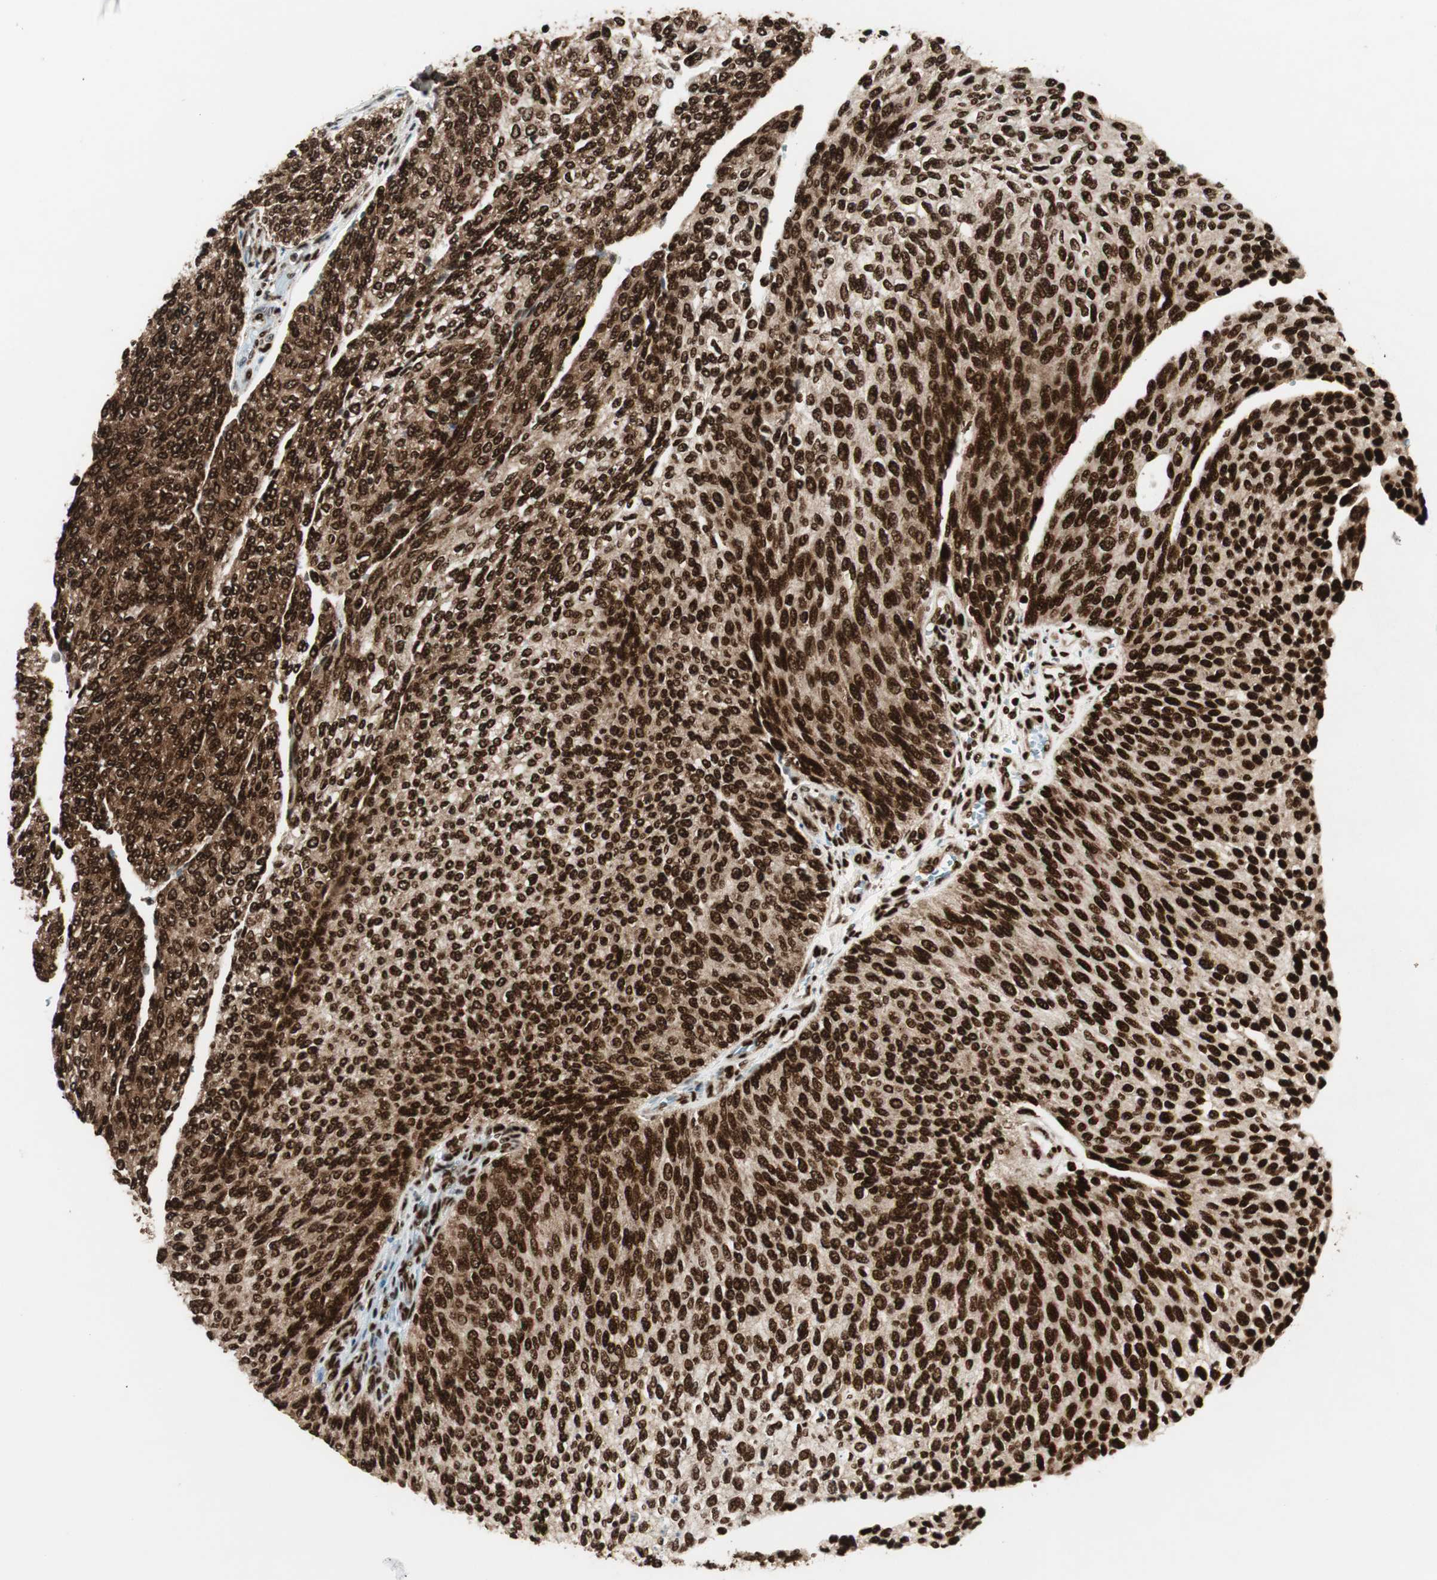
{"staining": {"intensity": "strong", "quantity": ">75%", "location": "nuclear"}, "tissue": "urothelial cancer", "cell_type": "Tumor cells", "image_type": "cancer", "snomed": [{"axis": "morphology", "description": "Urothelial carcinoma, Low grade"}, {"axis": "topography", "description": "Urinary bladder"}], "caption": "Strong nuclear expression is appreciated in approximately >75% of tumor cells in urothelial carcinoma (low-grade).", "gene": "EWSR1", "patient": {"sex": "female", "age": 79}}